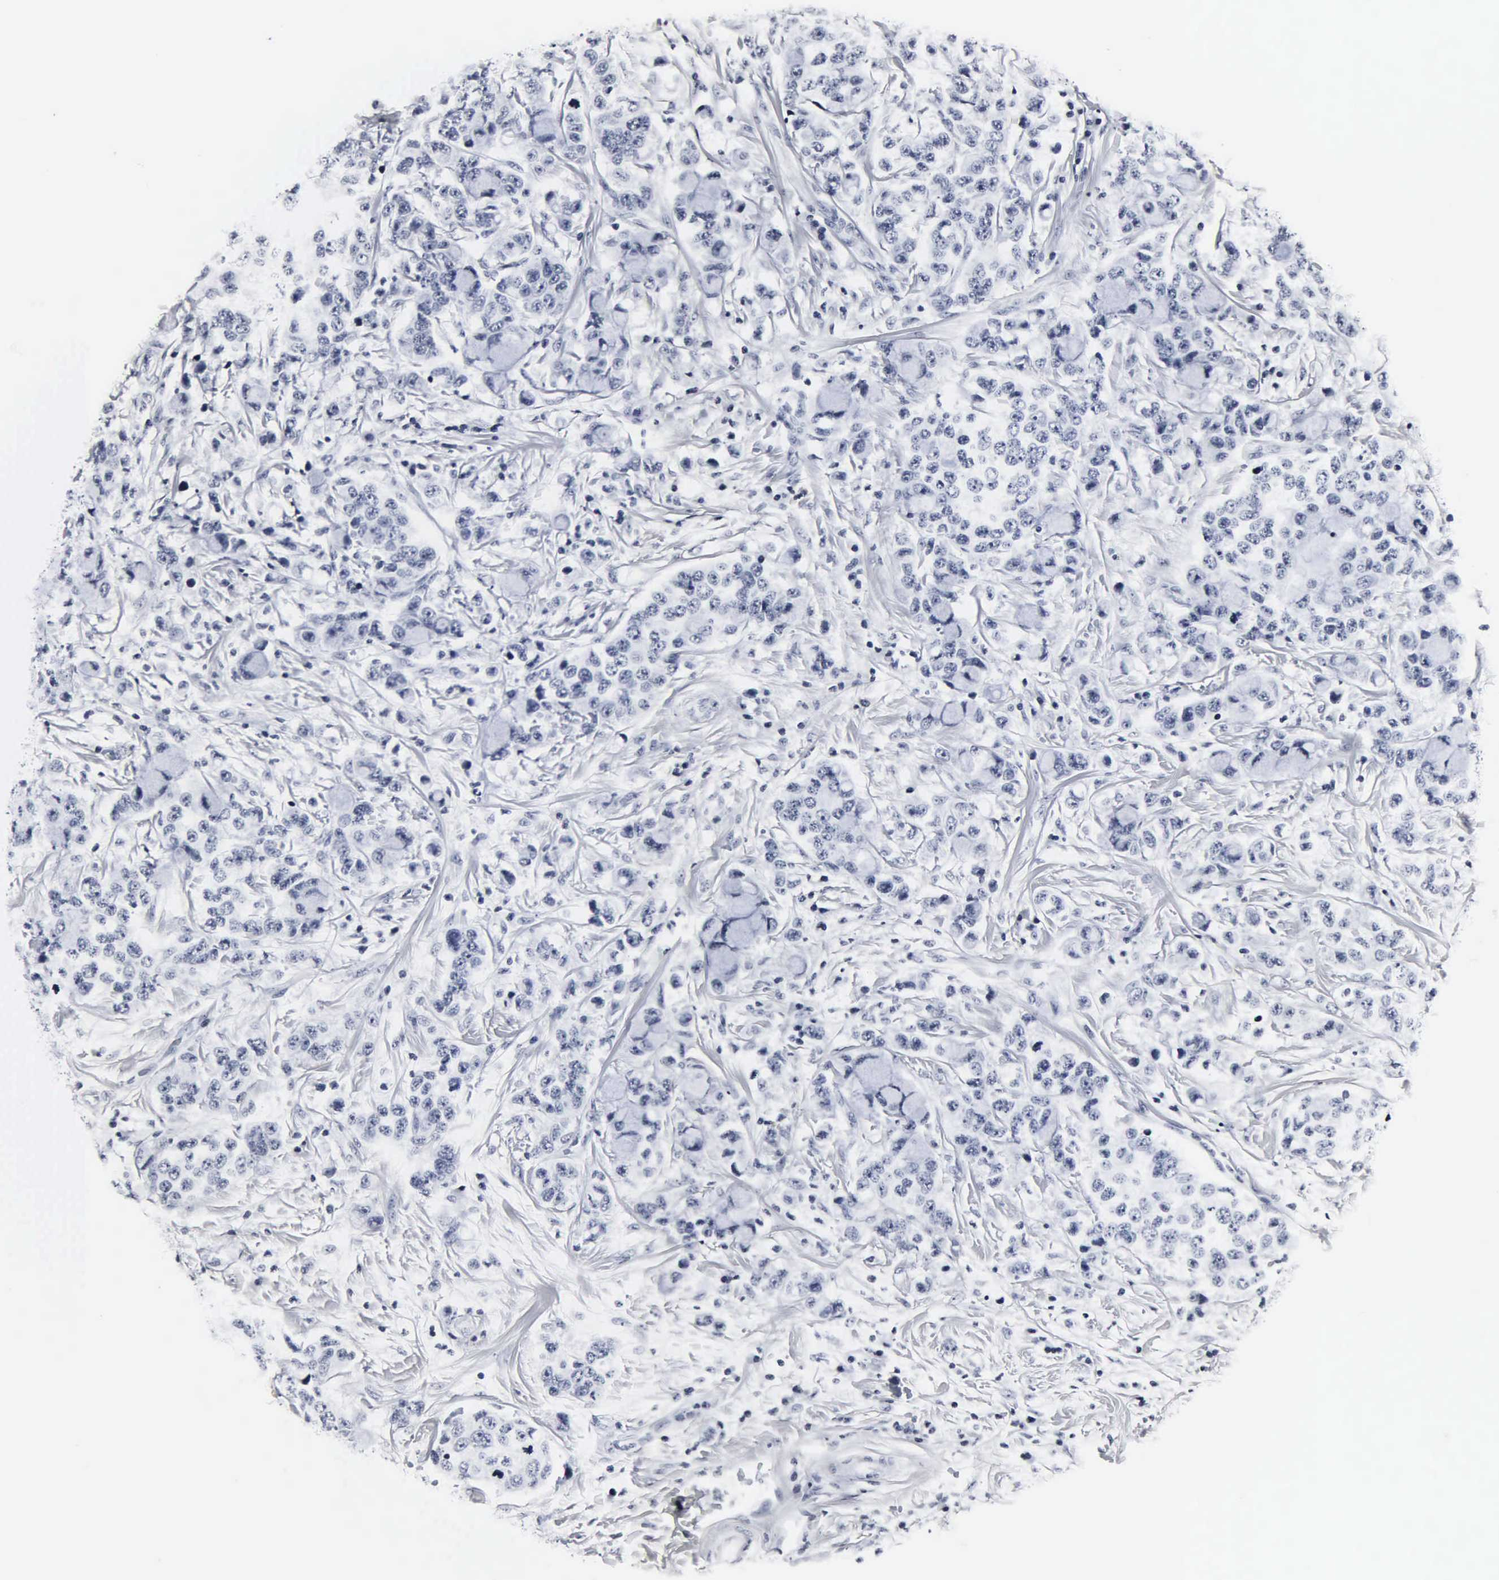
{"staining": {"intensity": "negative", "quantity": "none", "location": "none"}, "tissue": "breast cancer", "cell_type": "Tumor cells", "image_type": "cancer", "snomed": [{"axis": "morphology", "description": "Duct carcinoma"}, {"axis": "topography", "description": "Breast"}], "caption": "Immunohistochemical staining of human invasive ductal carcinoma (breast) displays no significant staining in tumor cells.", "gene": "DGCR2", "patient": {"sex": "female", "age": 27}}